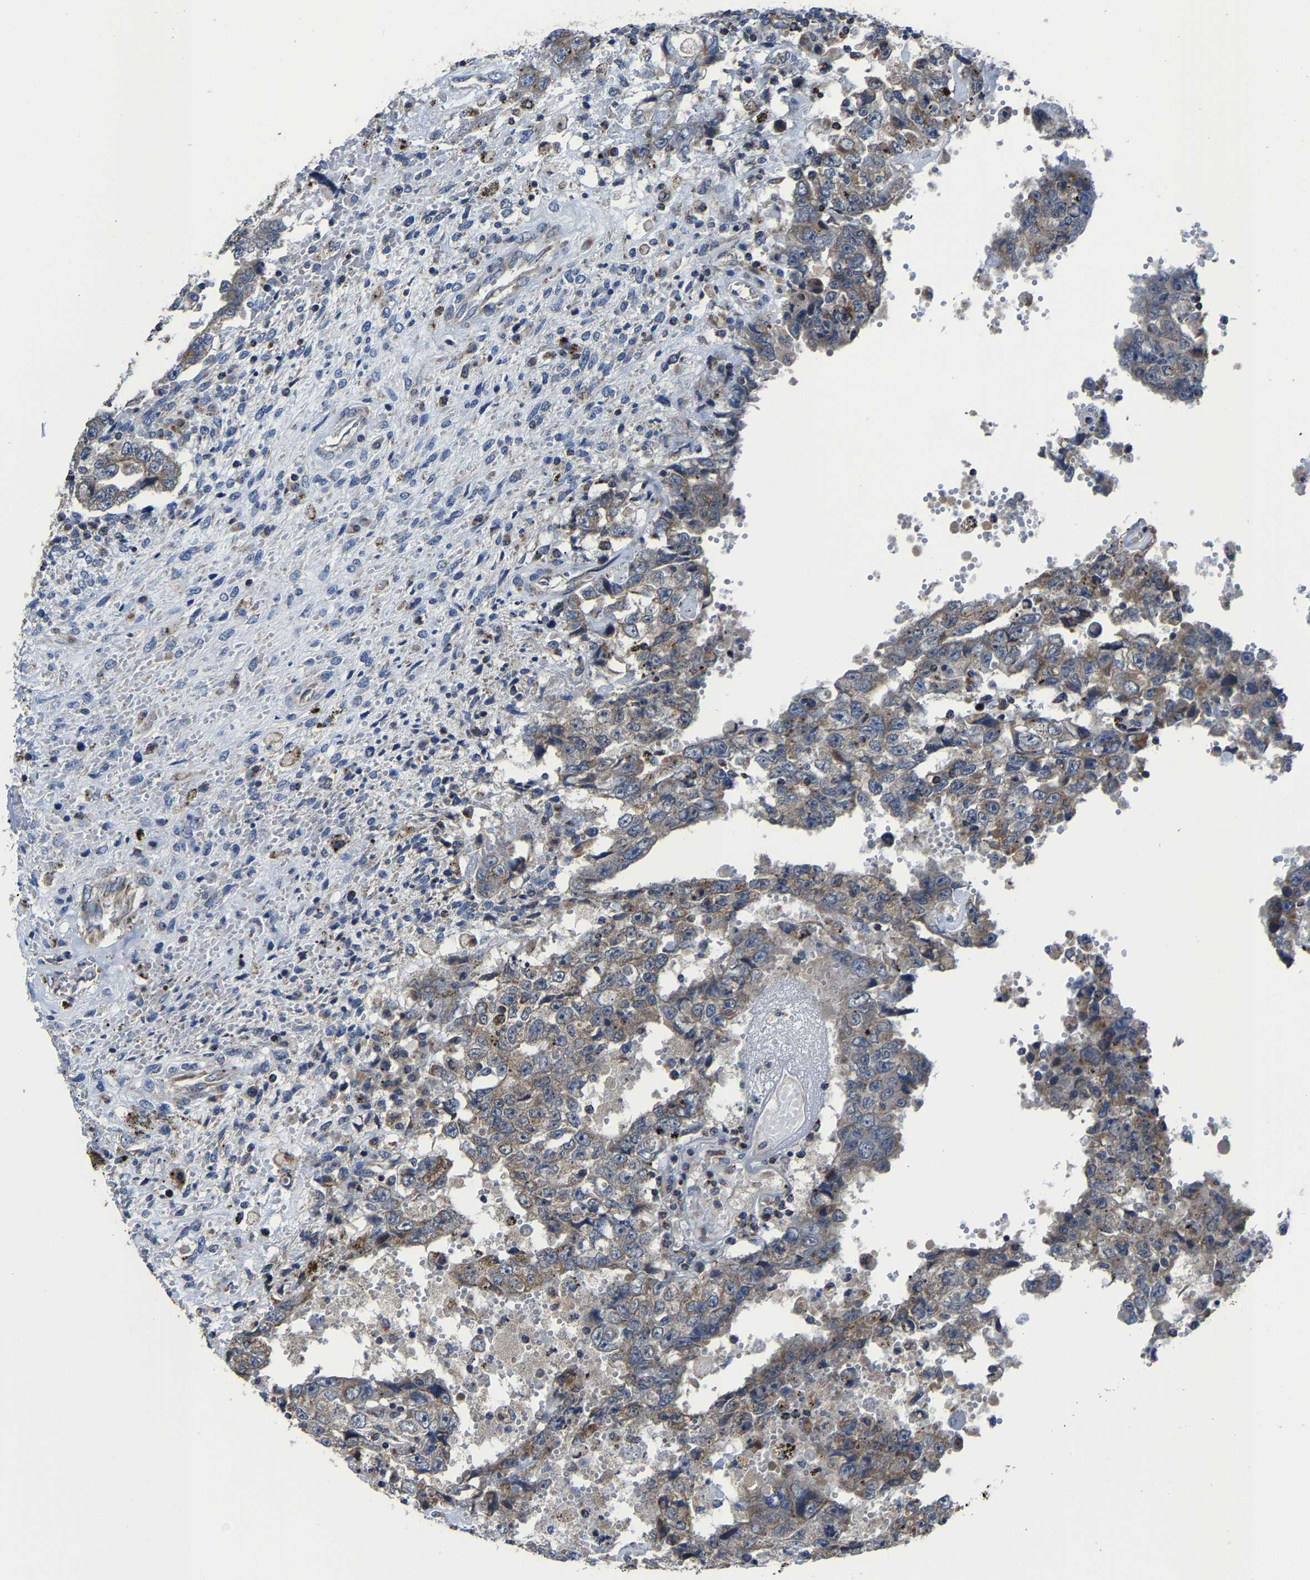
{"staining": {"intensity": "weak", "quantity": ">75%", "location": "cytoplasmic/membranous"}, "tissue": "testis cancer", "cell_type": "Tumor cells", "image_type": "cancer", "snomed": [{"axis": "morphology", "description": "Carcinoma, Embryonal, NOS"}, {"axis": "topography", "description": "Testis"}], "caption": "Testis cancer stained with a protein marker shows weak staining in tumor cells.", "gene": "AGK", "patient": {"sex": "male", "age": 26}}